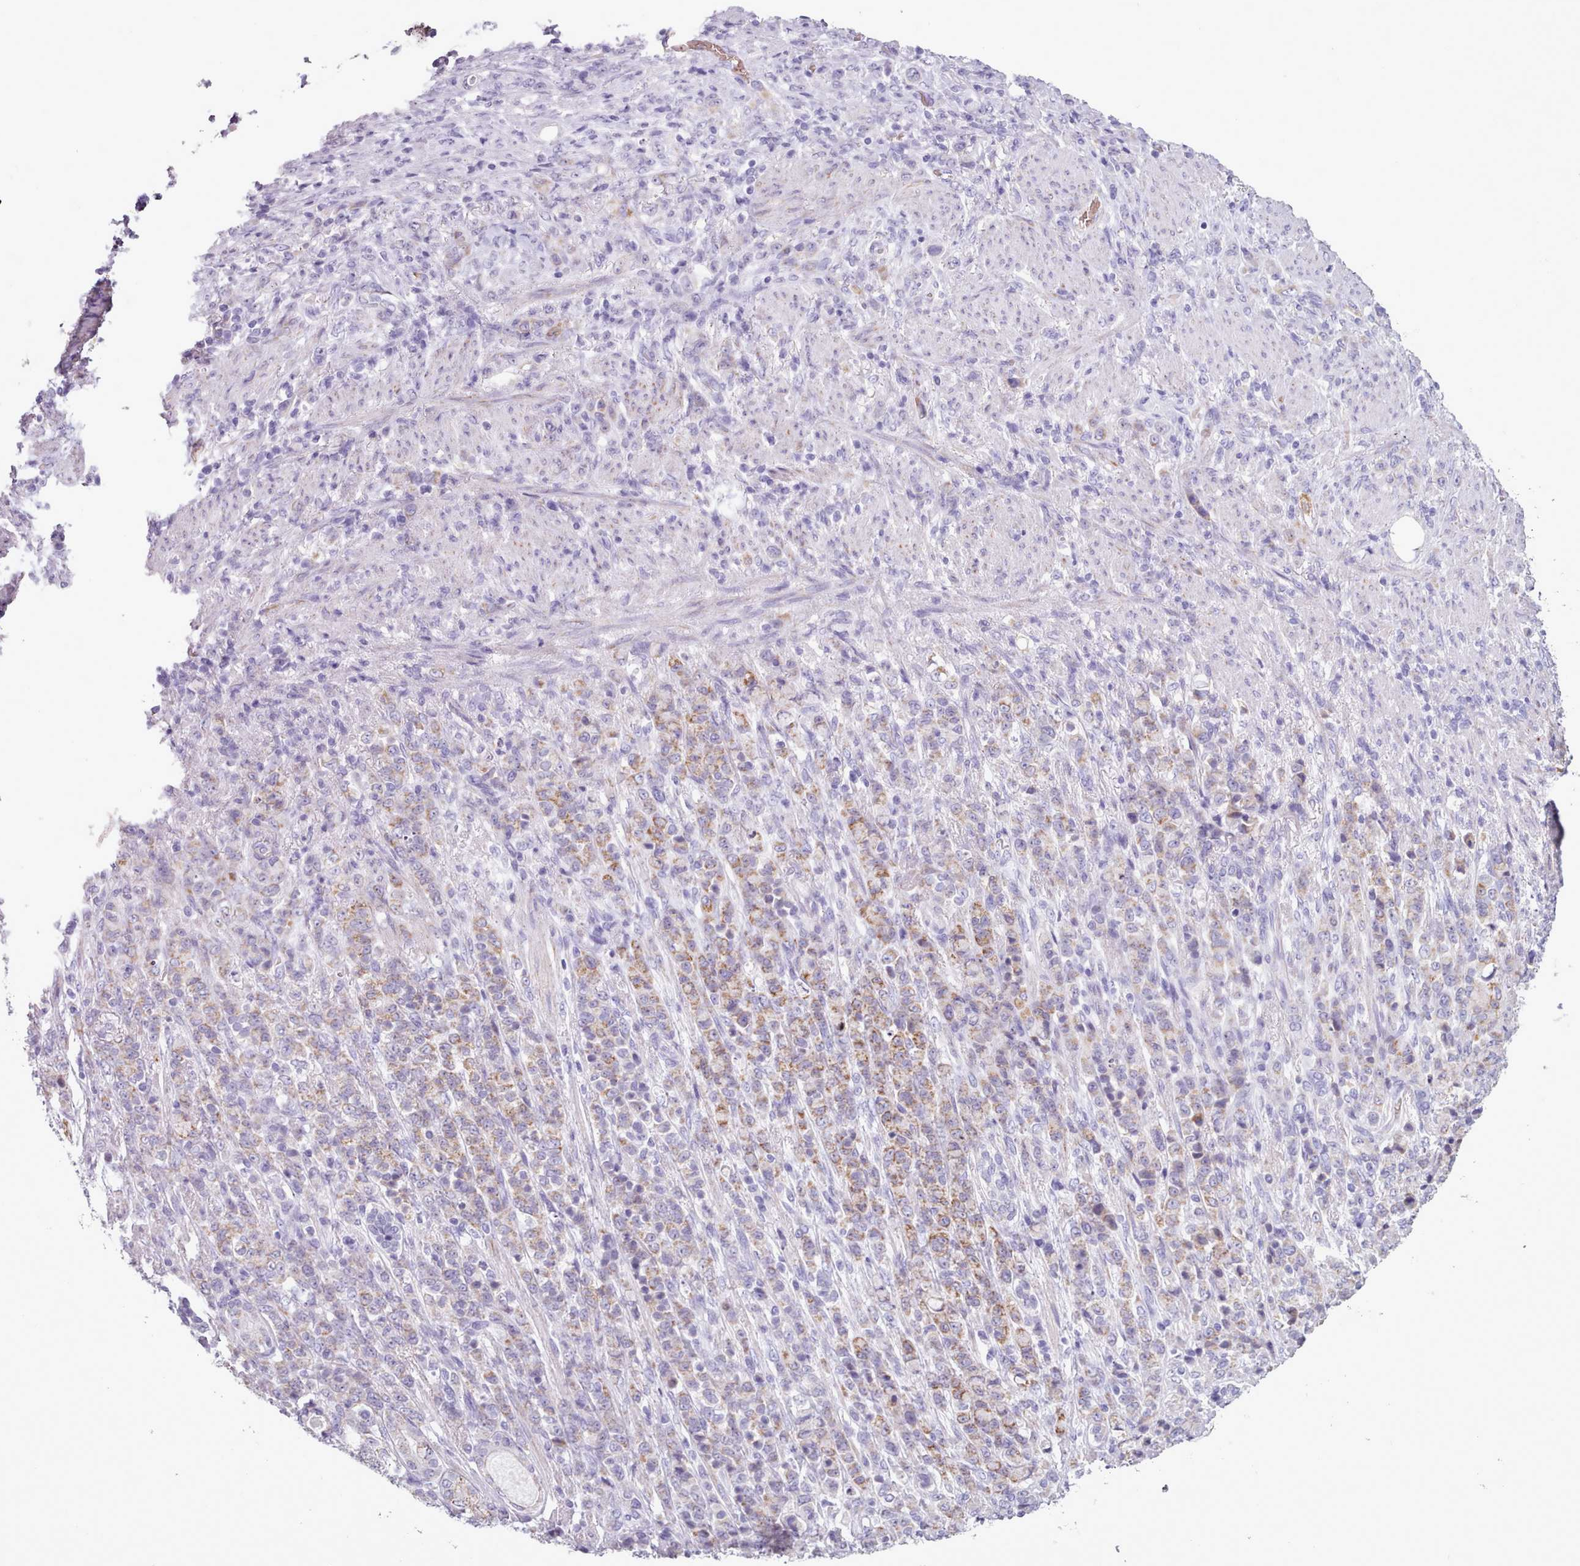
{"staining": {"intensity": "moderate", "quantity": "25%-75%", "location": "cytoplasmic/membranous"}, "tissue": "stomach cancer", "cell_type": "Tumor cells", "image_type": "cancer", "snomed": [{"axis": "morphology", "description": "Adenocarcinoma, NOS"}, {"axis": "topography", "description": "Stomach"}], "caption": "Human stomach adenocarcinoma stained with a protein marker shows moderate staining in tumor cells.", "gene": "AK4", "patient": {"sex": "female", "age": 79}}